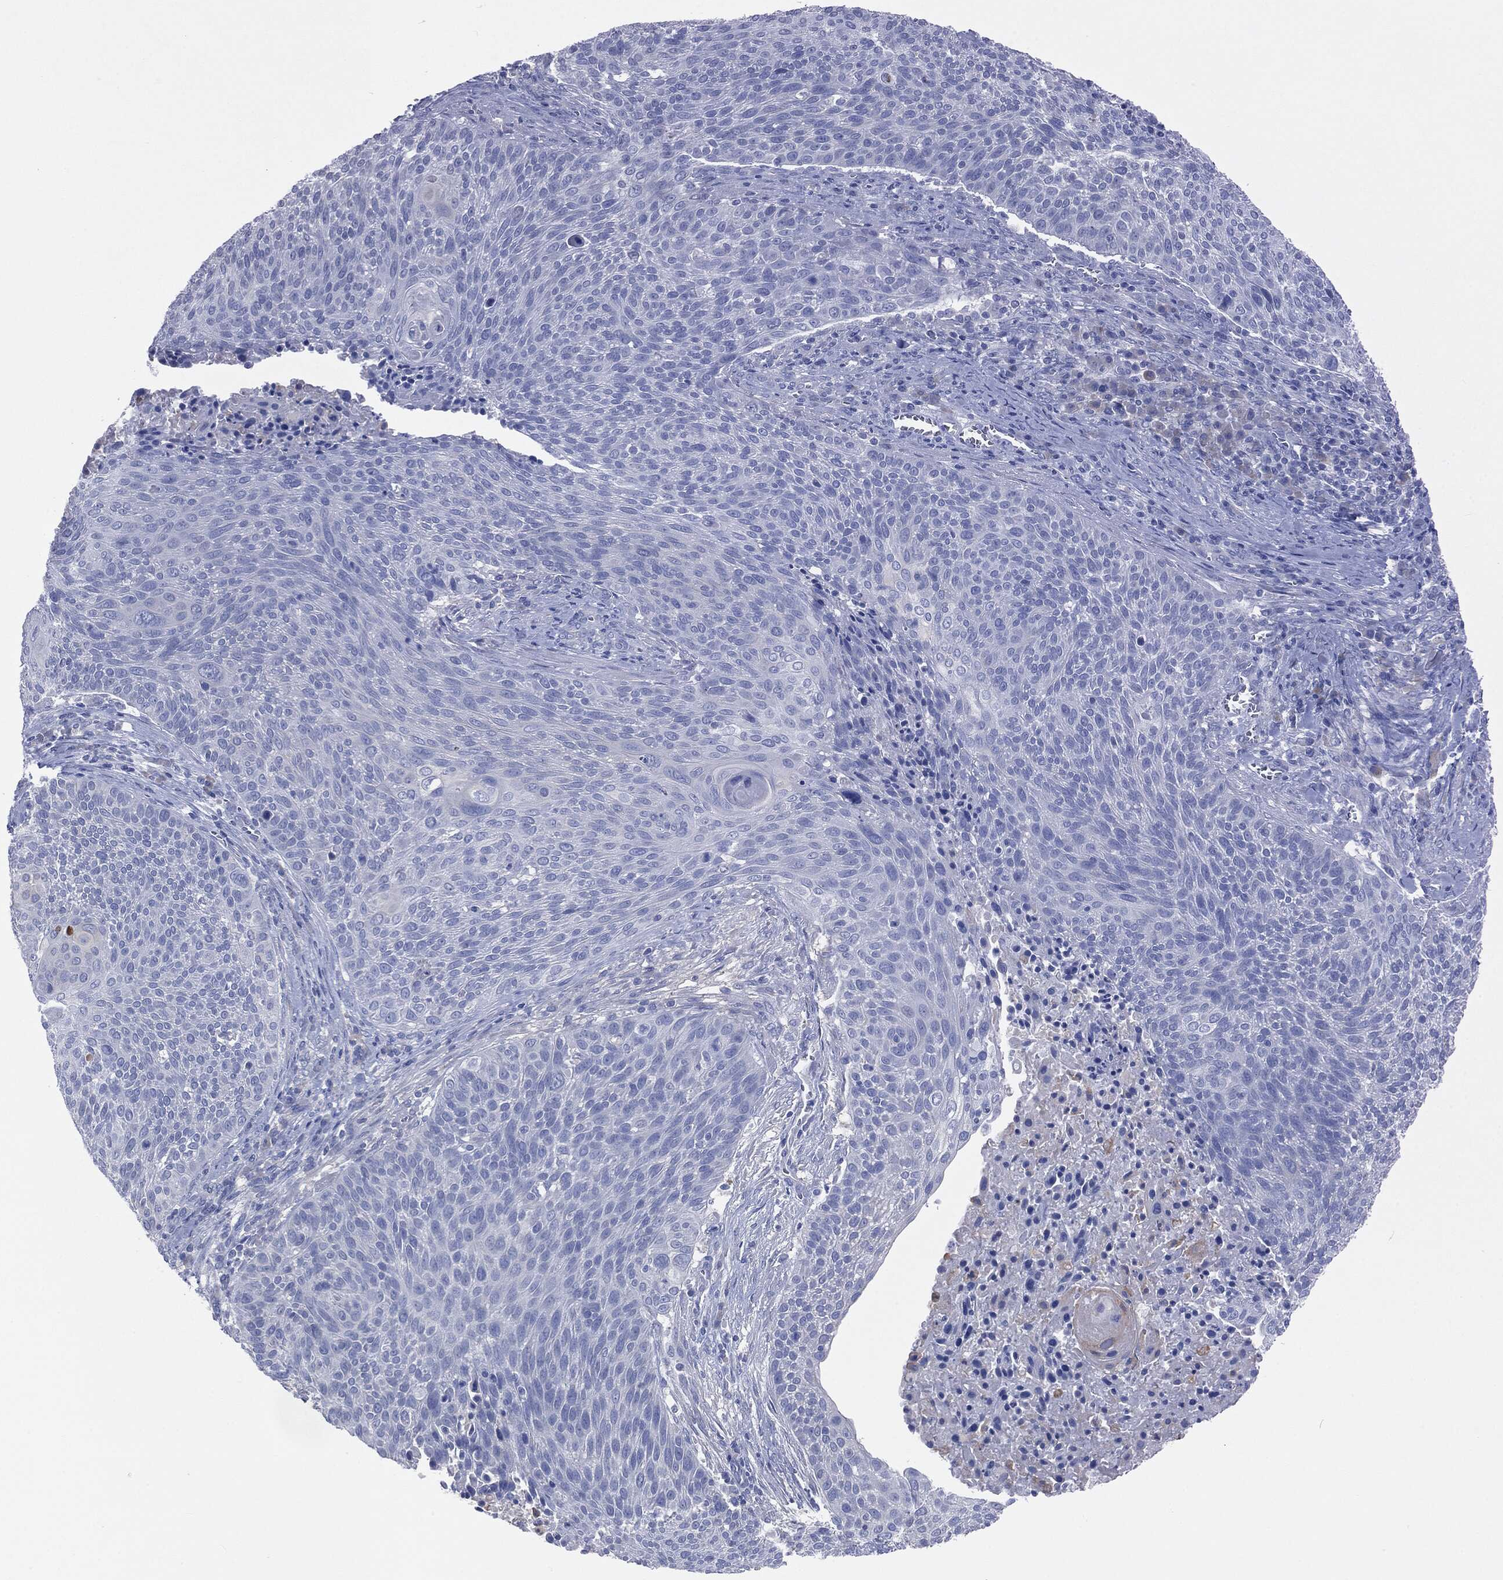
{"staining": {"intensity": "negative", "quantity": "none", "location": "none"}, "tissue": "cervical cancer", "cell_type": "Tumor cells", "image_type": "cancer", "snomed": [{"axis": "morphology", "description": "Squamous cell carcinoma, NOS"}, {"axis": "topography", "description": "Cervix"}], "caption": "A high-resolution photomicrograph shows immunohistochemistry (IHC) staining of cervical cancer (squamous cell carcinoma), which displays no significant staining in tumor cells. (DAB (3,3'-diaminobenzidine) immunohistochemistry (IHC), high magnification).", "gene": "CAV3", "patient": {"sex": "female", "age": 31}}